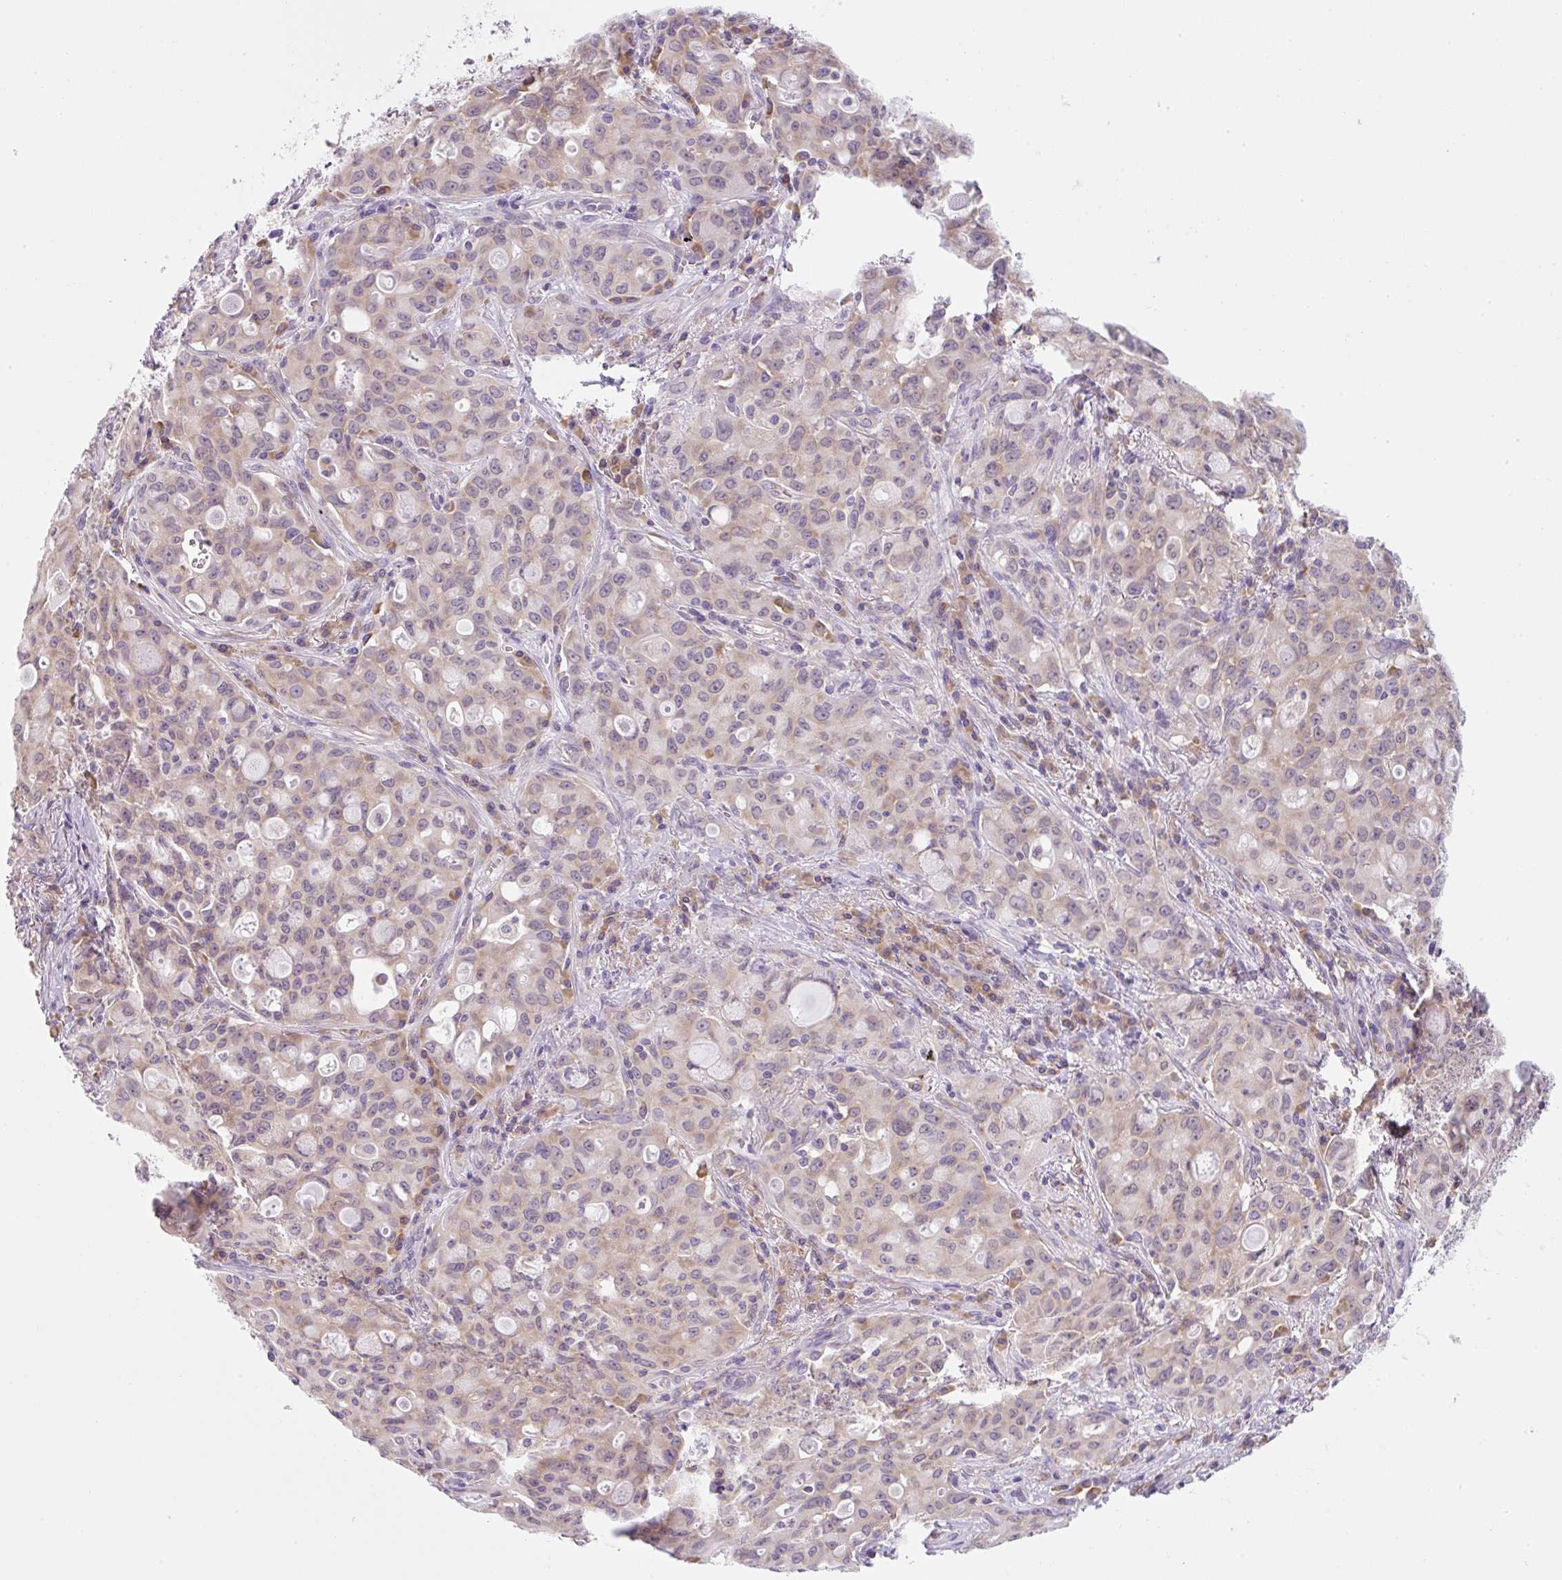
{"staining": {"intensity": "weak", "quantity": "25%-75%", "location": "cytoplasmic/membranous"}, "tissue": "lung cancer", "cell_type": "Tumor cells", "image_type": "cancer", "snomed": [{"axis": "morphology", "description": "Adenocarcinoma, NOS"}, {"axis": "topography", "description": "Lung"}], "caption": "Immunohistochemistry photomicrograph of neoplastic tissue: human lung cancer (adenocarcinoma) stained using immunohistochemistry shows low levels of weak protein expression localized specifically in the cytoplasmic/membranous of tumor cells, appearing as a cytoplasmic/membranous brown color.", "gene": "RPL18A", "patient": {"sex": "female", "age": 44}}